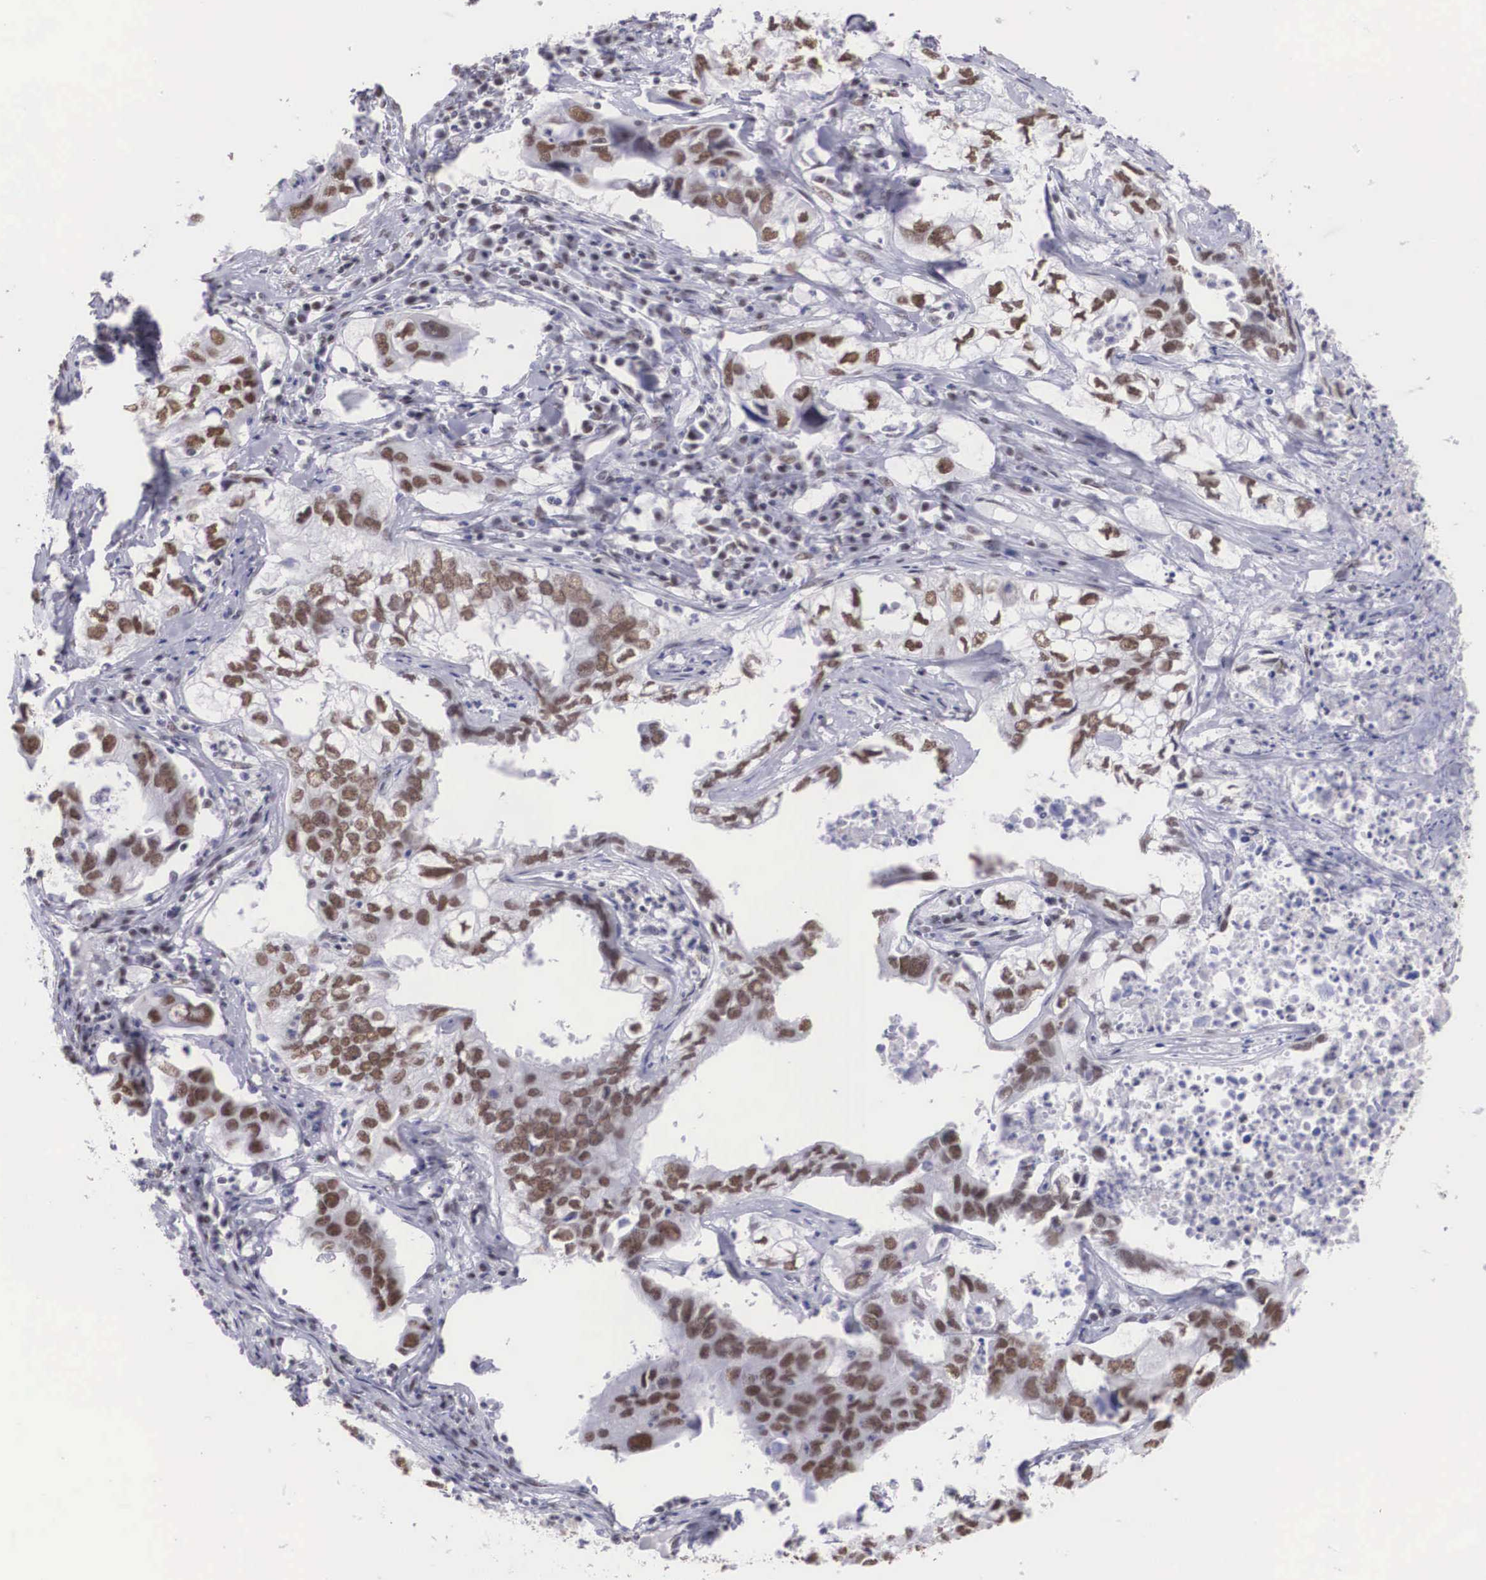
{"staining": {"intensity": "weak", "quantity": ">75%", "location": "nuclear"}, "tissue": "lung cancer", "cell_type": "Tumor cells", "image_type": "cancer", "snomed": [{"axis": "morphology", "description": "Adenocarcinoma, NOS"}, {"axis": "topography", "description": "Lung"}], "caption": "Lung adenocarcinoma tissue displays weak nuclear expression in about >75% of tumor cells", "gene": "CSTF2", "patient": {"sex": "male", "age": 48}}